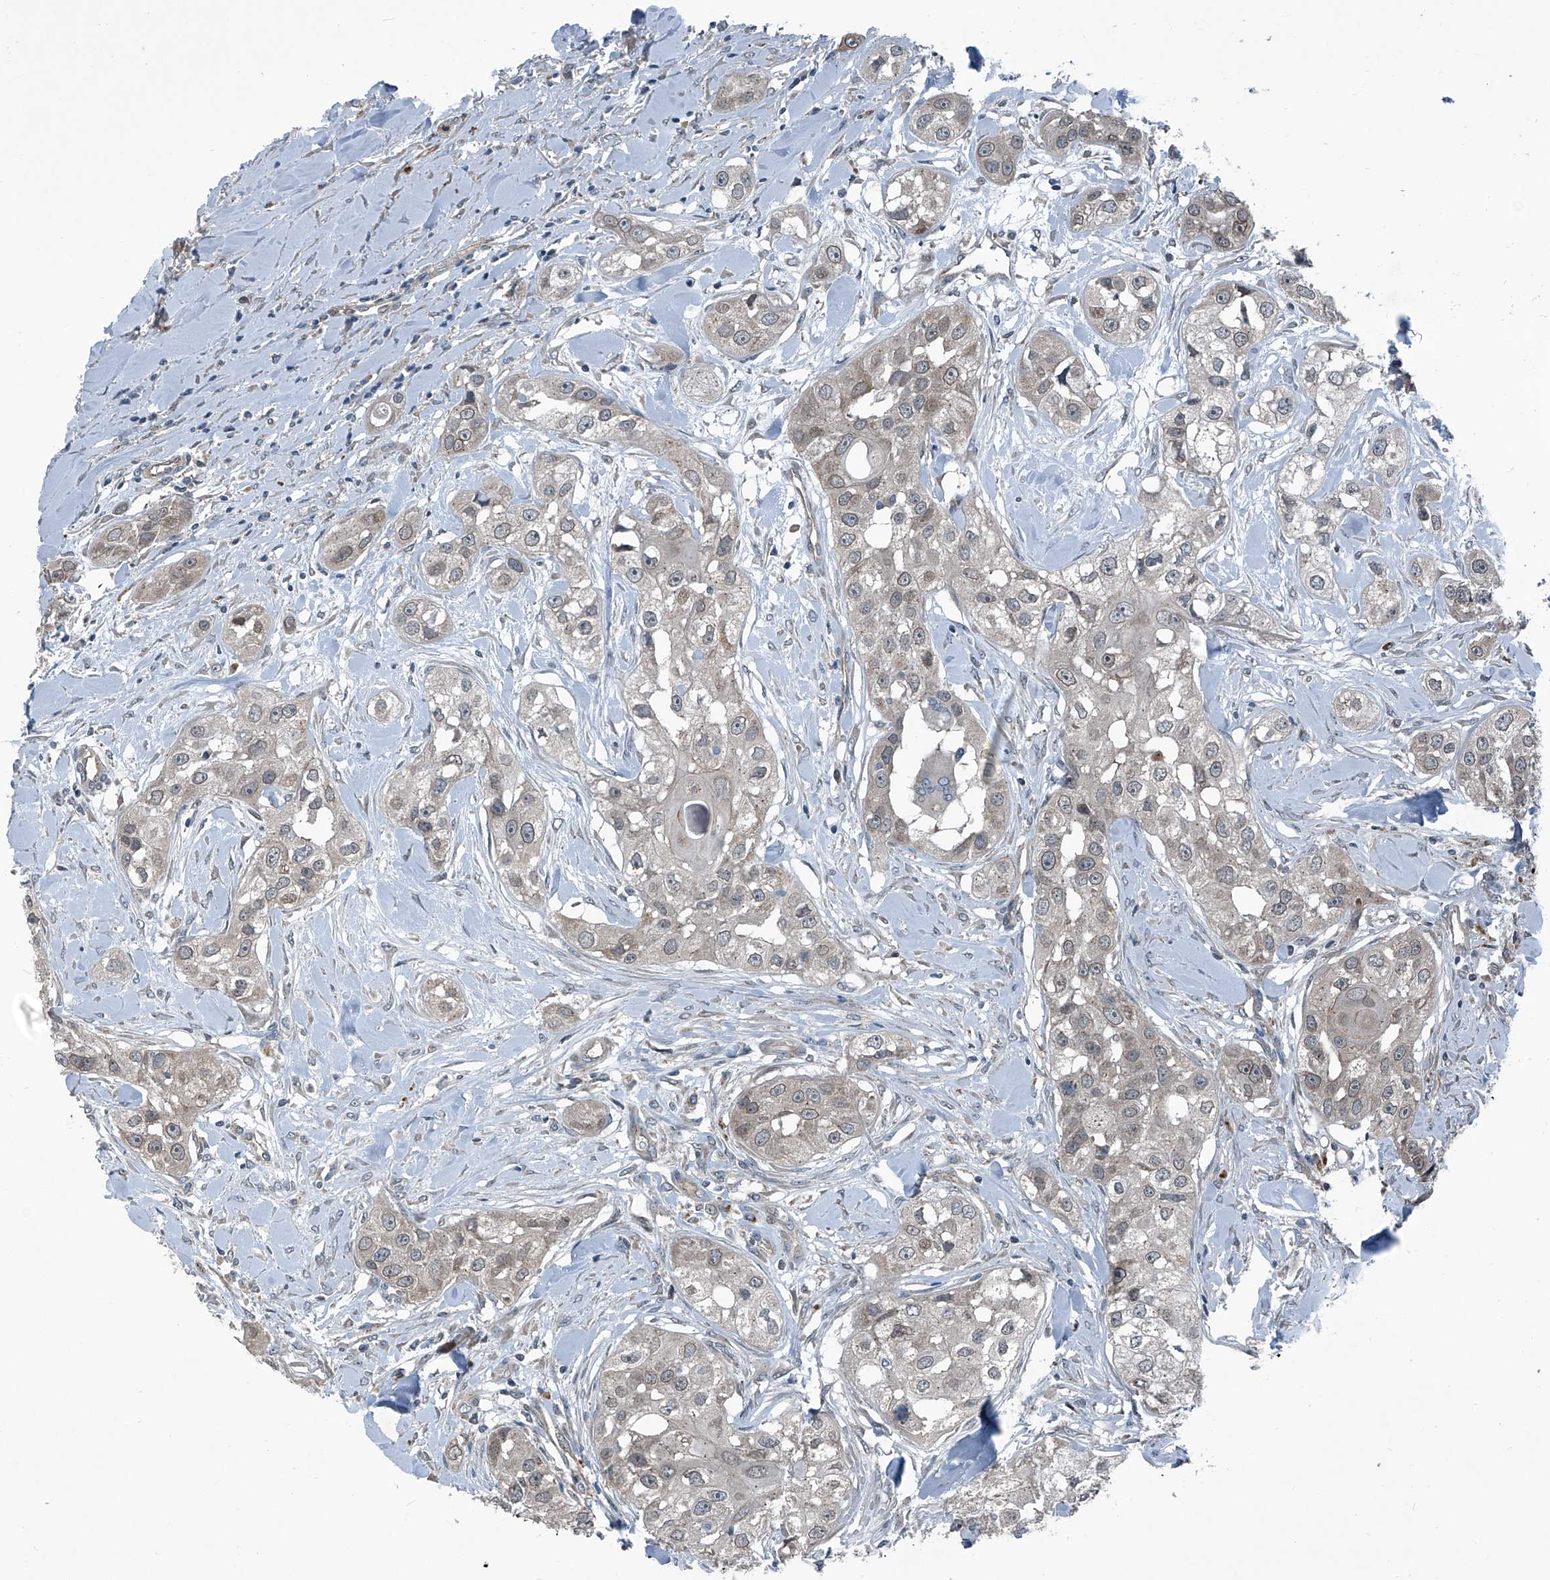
{"staining": {"intensity": "weak", "quantity": "25%-75%", "location": "cytoplasmic/membranous"}, "tissue": "head and neck cancer", "cell_type": "Tumor cells", "image_type": "cancer", "snomed": [{"axis": "morphology", "description": "Normal tissue, NOS"}, {"axis": "morphology", "description": "Squamous cell carcinoma, NOS"}, {"axis": "topography", "description": "Skeletal muscle"}, {"axis": "topography", "description": "Head-Neck"}], "caption": "Tumor cells show weak cytoplasmic/membranous staining in approximately 25%-75% of cells in squamous cell carcinoma (head and neck).", "gene": "SENP2", "patient": {"sex": "male", "age": 51}}